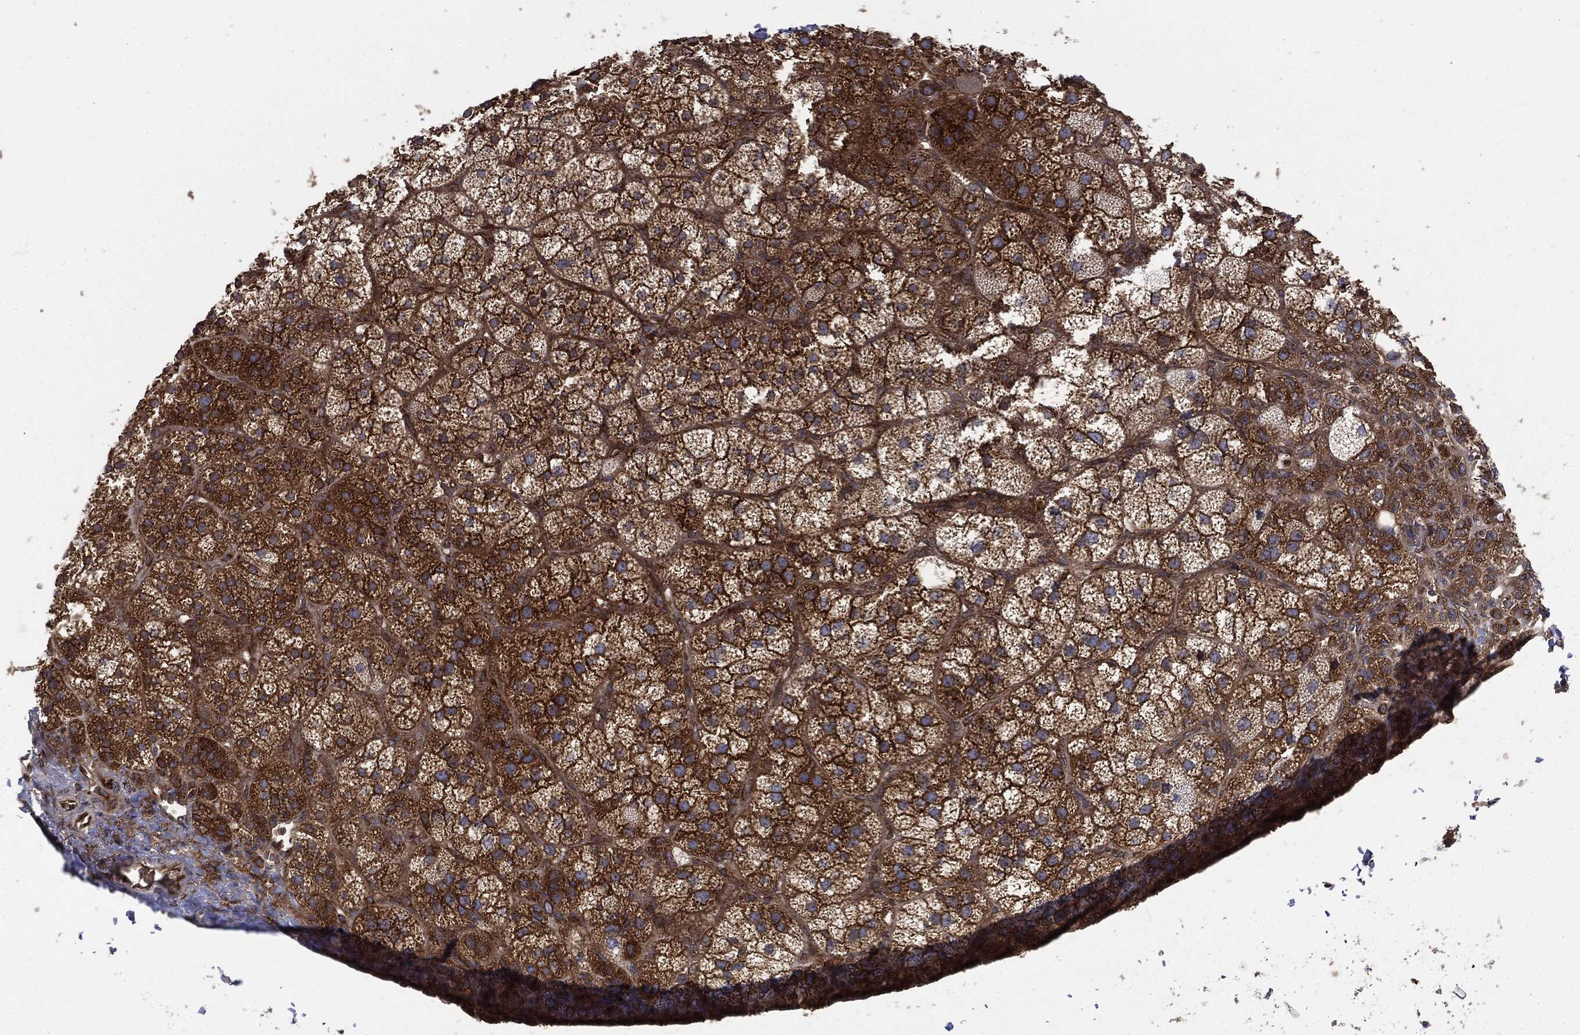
{"staining": {"intensity": "strong", "quantity": "25%-75%", "location": "cytoplasmic/membranous"}, "tissue": "adrenal gland", "cell_type": "Glandular cells", "image_type": "normal", "snomed": [{"axis": "morphology", "description": "Normal tissue, NOS"}, {"axis": "topography", "description": "Adrenal gland"}], "caption": "Immunohistochemistry (IHC) of normal adrenal gland demonstrates high levels of strong cytoplasmic/membranous positivity in approximately 25%-75% of glandular cells.", "gene": "EIF2AK2", "patient": {"sex": "female", "age": 60}}